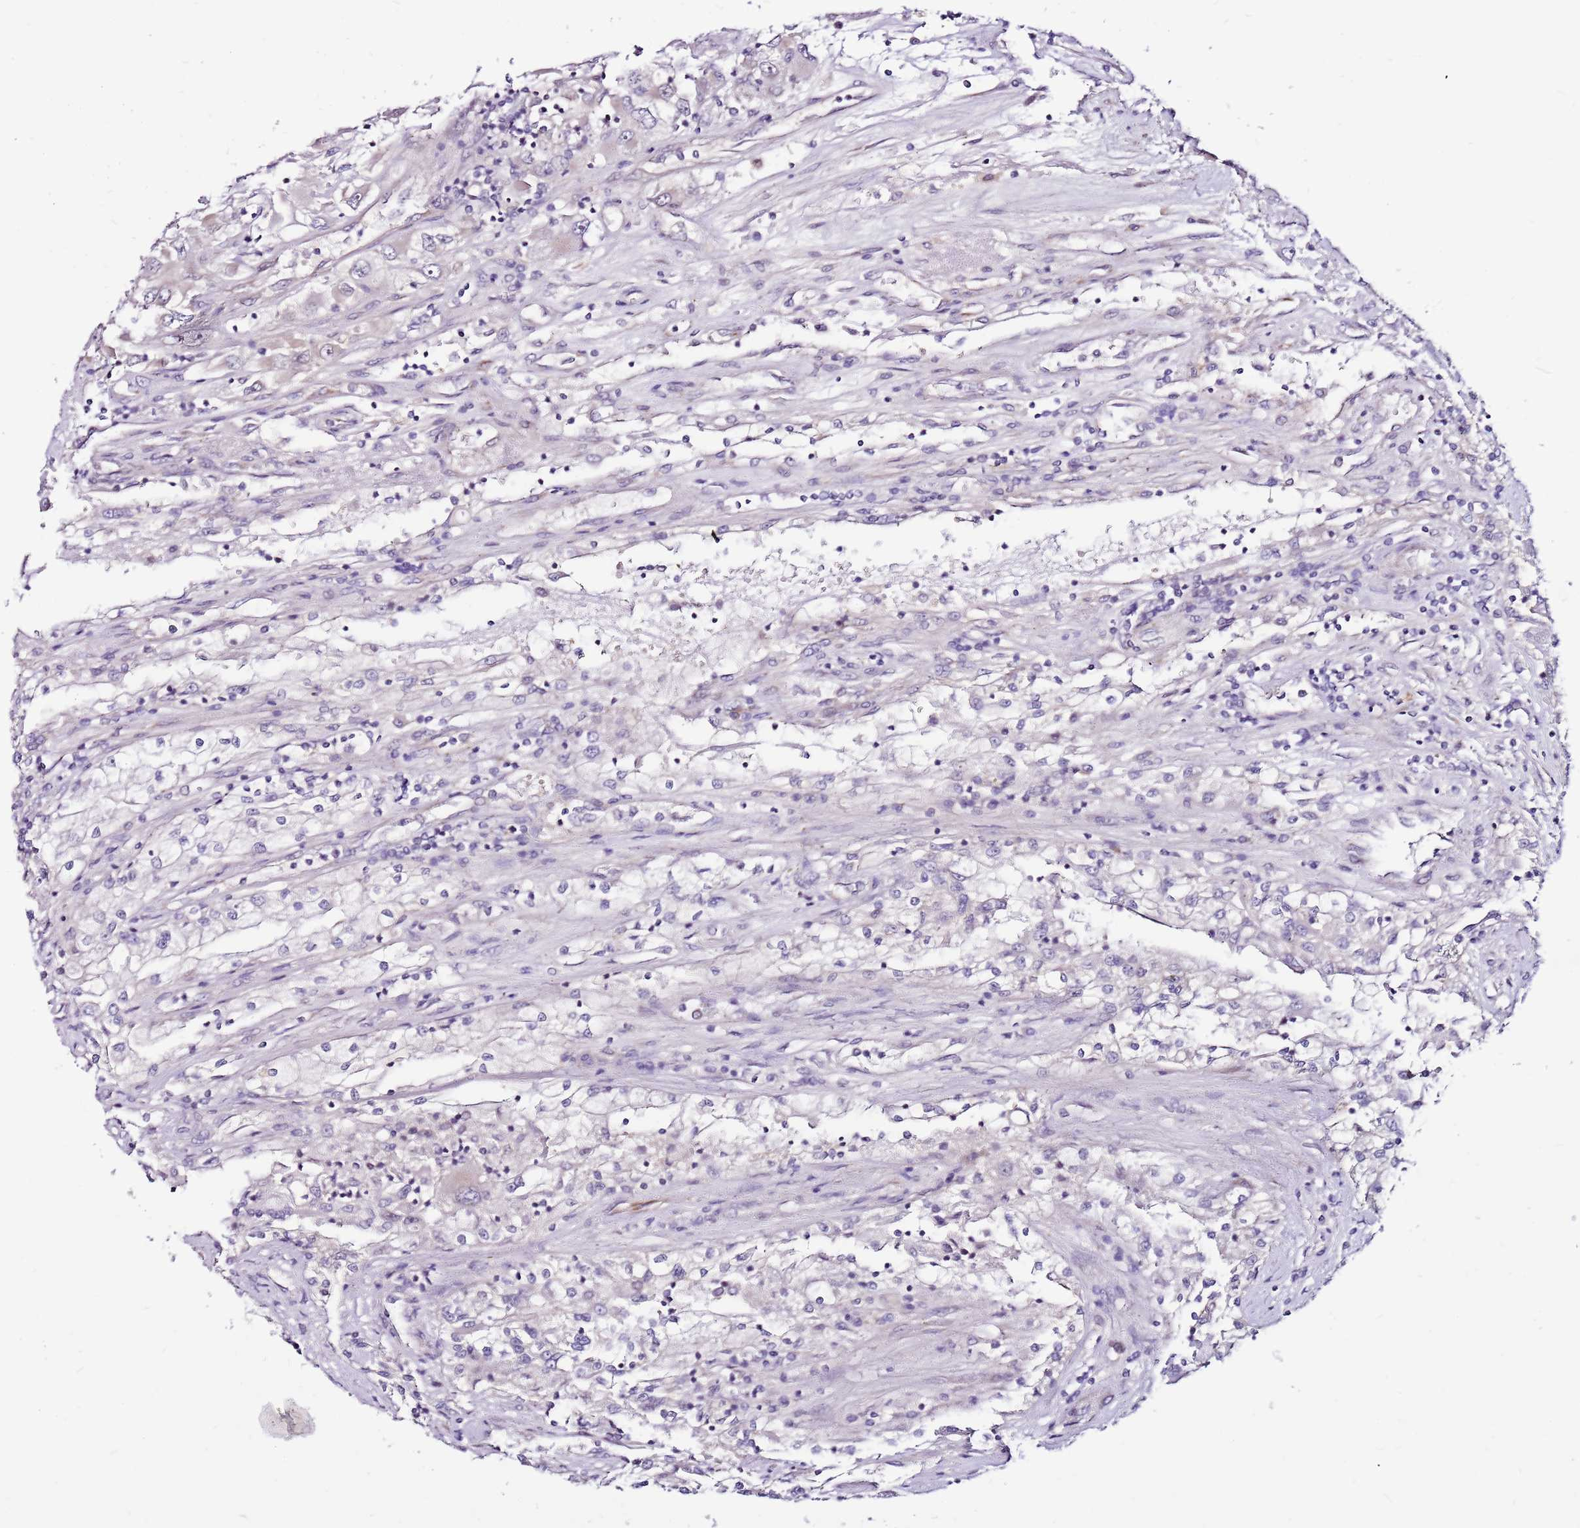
{"staining": {"intensity": "negative", "quantity": "none", "location": "none"}, "tissue": "renal cancer", "cell_type": "Tumor cells", "image_type": "cancer", "snomed": [{"axis": "morphology", "description": "Adenocarcinoma, NOS"}, {"axis": "topography", "description": "Kidney"}], "caption": "Immunohistochemistry (IHC) of human renal adenocarcinoma shows no positivity in tumor cells. (Brightfield microscopy of DAB immunohistochemistry at high magnification).", "gene": "POLE3", "patient": {"sex": "female", "age": 52}}